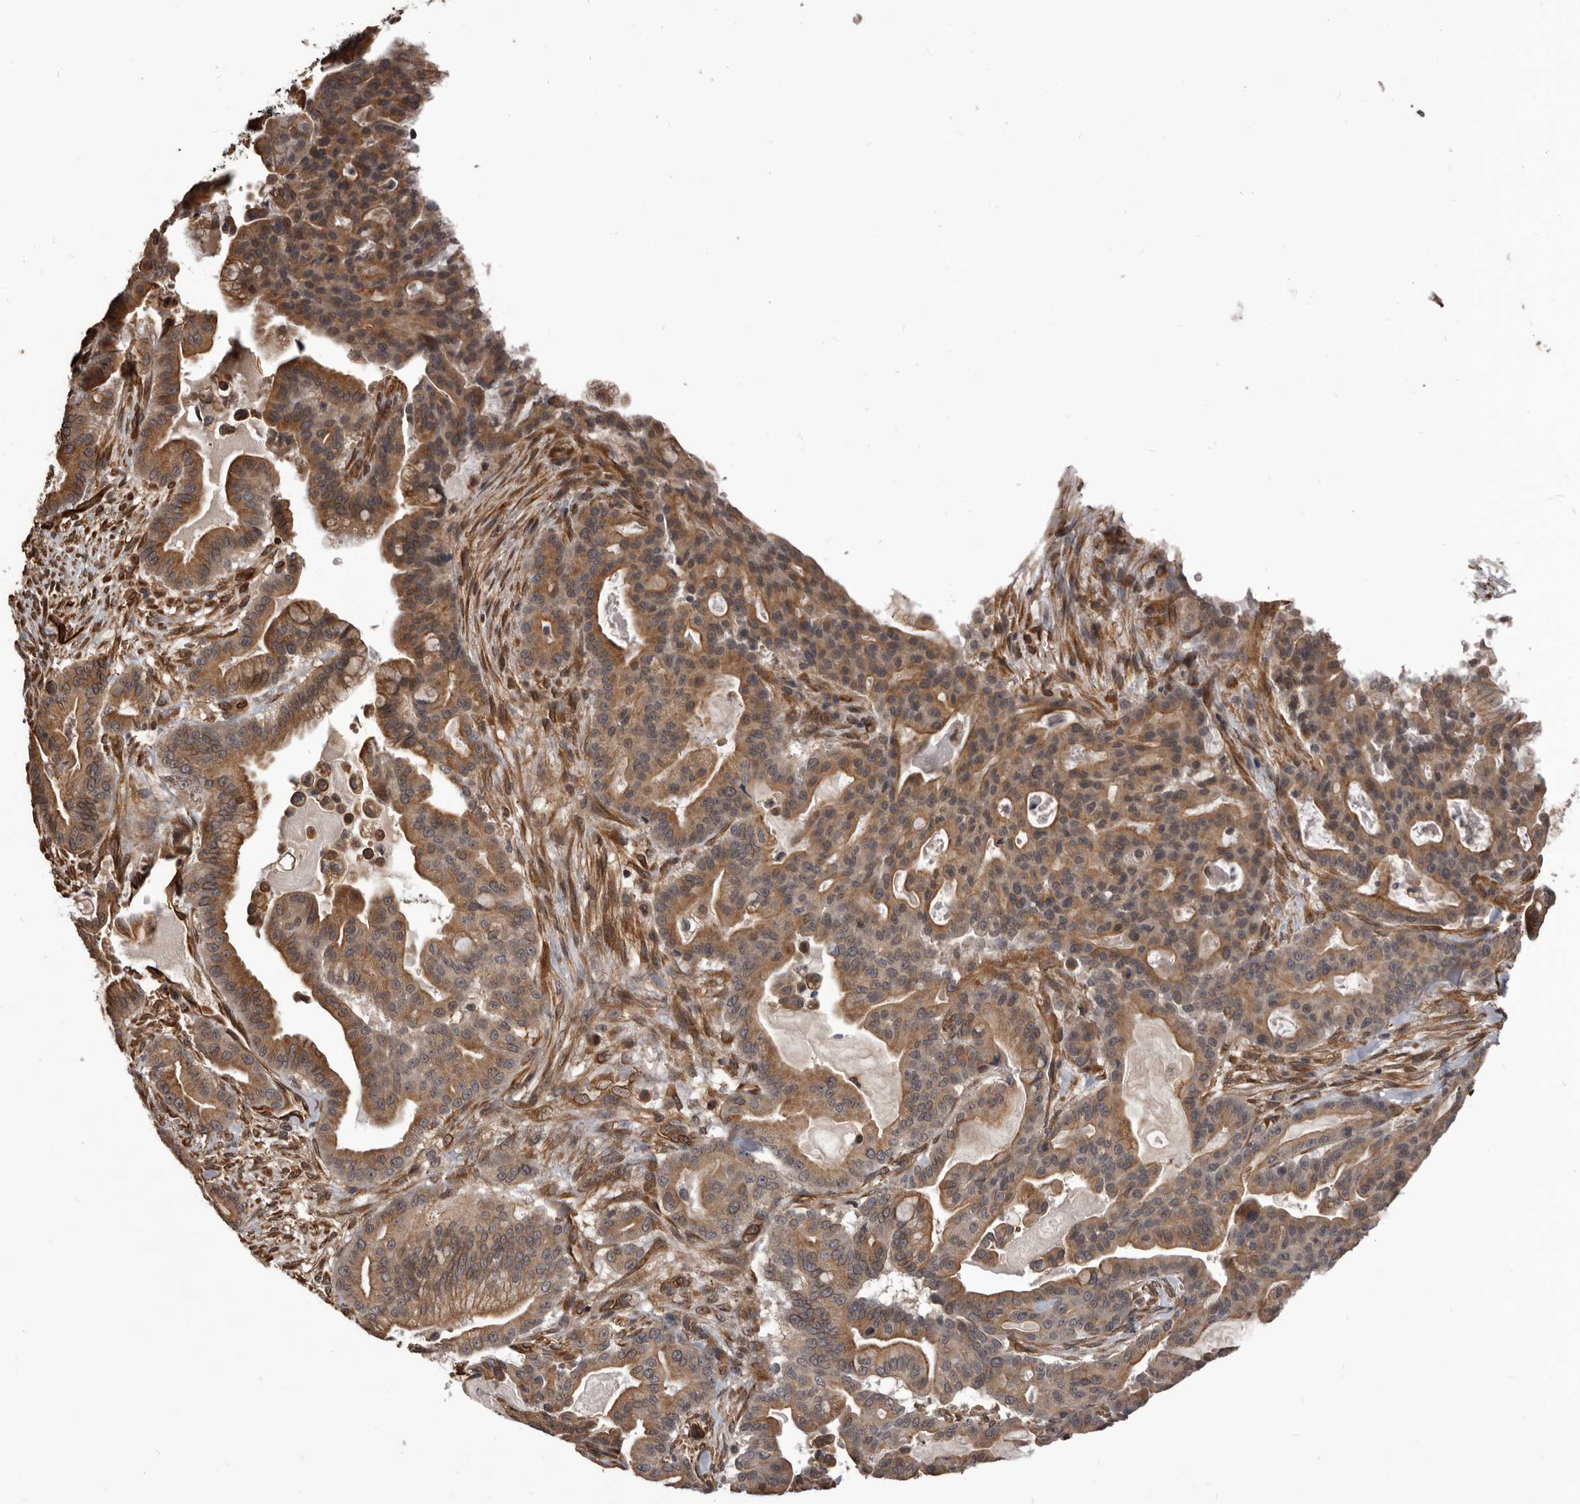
{"staining": {"intensity": "moderate", "quantity": ">75%", "location": "cytoplasmic/membranous"}, "tissue": "pancreatic cancer", "cell_type": "Tumor cells", "image_type": "cancer", "snomed": [{"axis": "morphology", "description": "Adenocarcinoma, NOS"}, {"axis": "topography", "description": "Pancreas"}], "caption": "Immunohistochemical staining of pancreatic cancer displays medium levels of moderate cytoplasmic/membranous positivity in approximately >75% of tumor cells.", "gene": "ADAMTS20", "patient": {"sex": "male", "age": 63}}